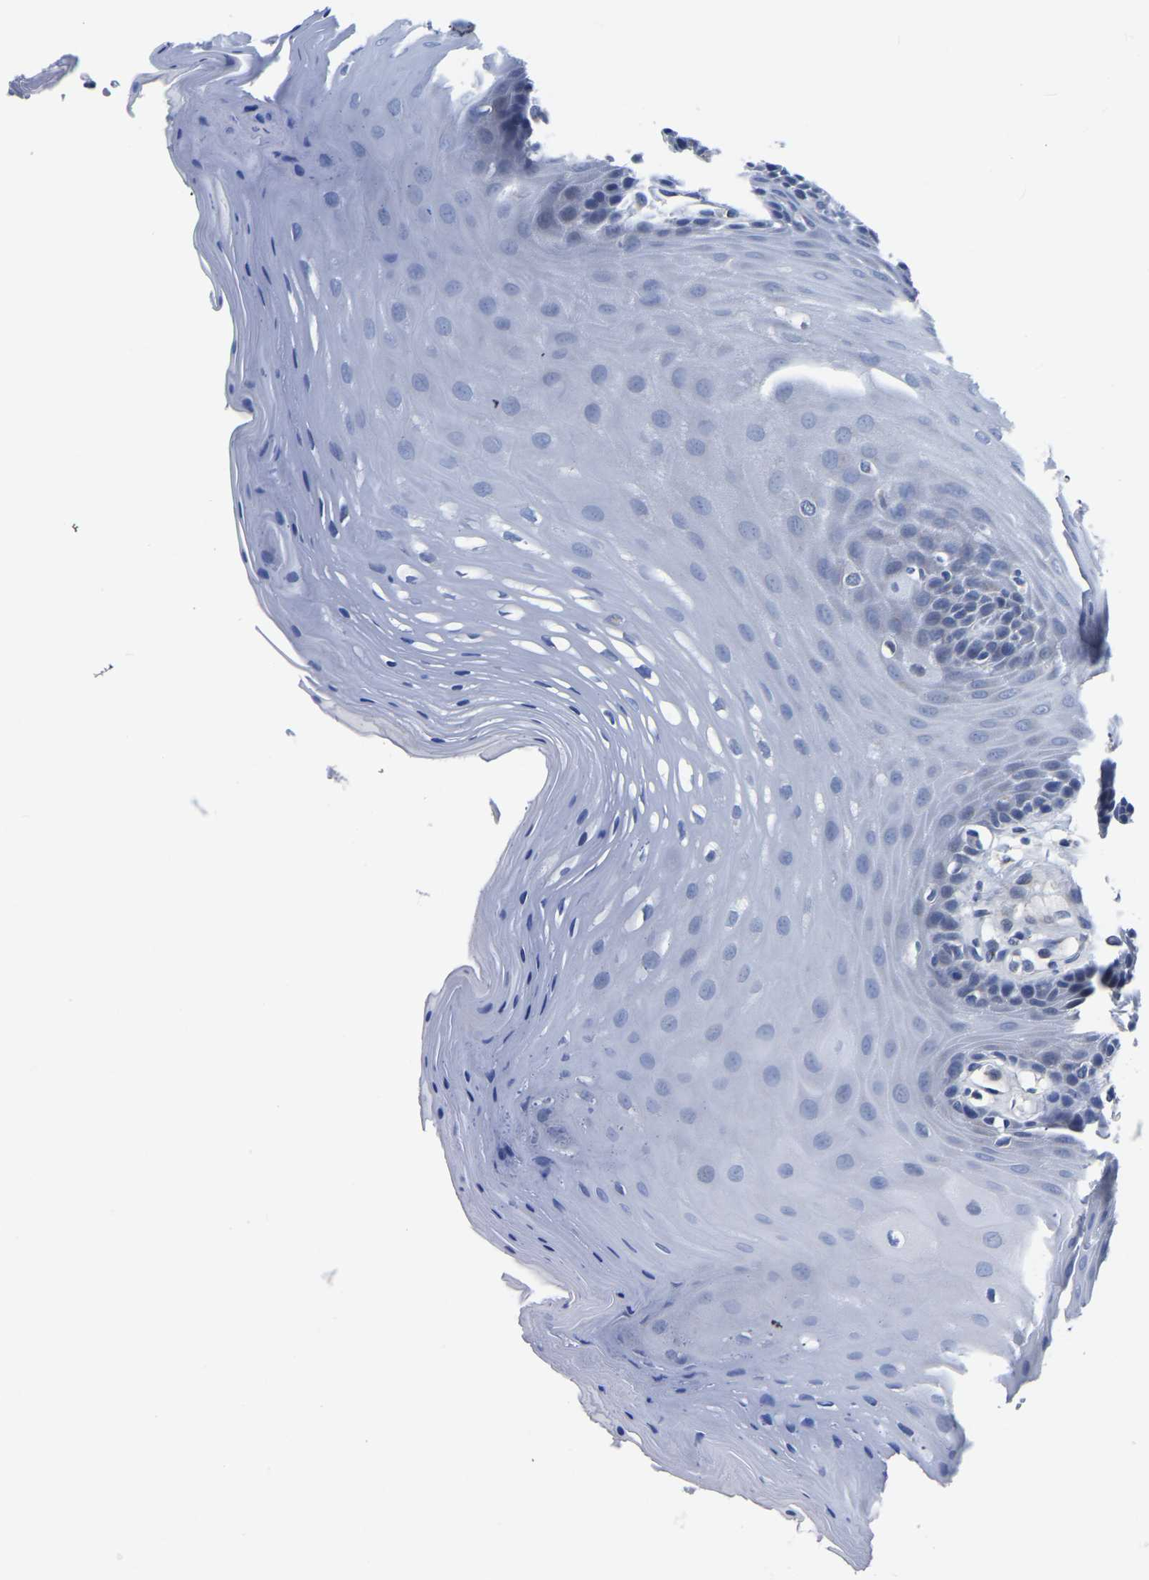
{"staining": {"intensity": "negative", "quantity": "none", "location": "none"}, "tissue": "oral mucosa", "cell_type": "Squamous epithelial cells", "image_type": "normal", "snomed": [{"axis": "morphology", "description": "Normal tissue, NOS"}, {"axis": "morphology", "description": "Squamous cell carcinoma, NOS"}, {"axis": "topography", "description": "Oral tissue"}, {"axis": "topography", "description": "Head-Neck"}], "caption": "This is an immunohistochemistry (IHC) photomicrograph of normal oral mucosa. There is no positivity in squamous epithelial cells.", "gene": "PDLIM7", "patient": {"sex": "male", "age": 71}}